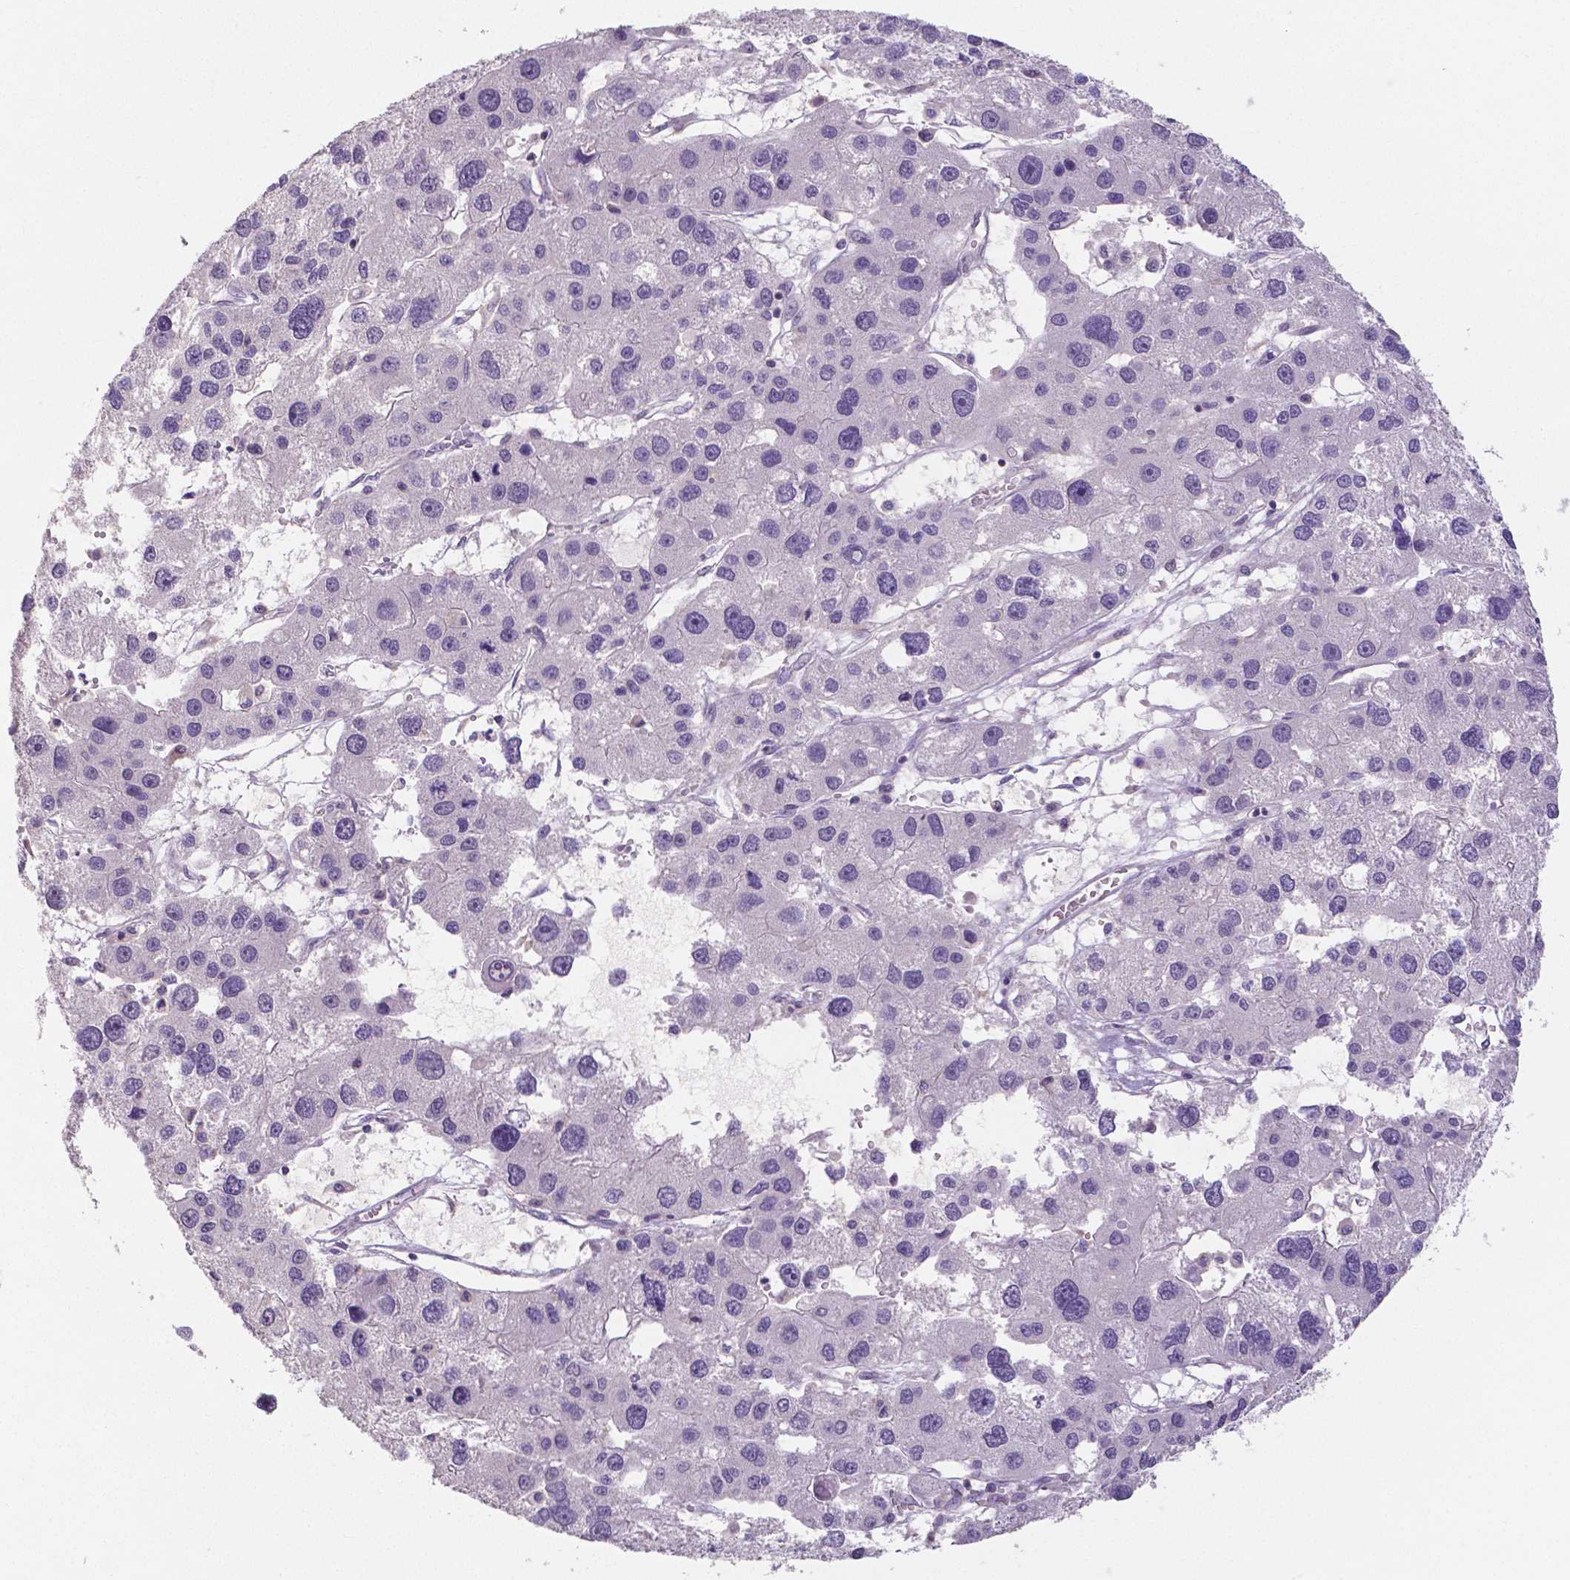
{"staining": {"intensity": "negative", "quantity": "none", "location": "none"}, "tissue": "liver cancer", "cell_type": "Tumor cells", "image_type": "cancer", "snomed": [{"axis": "morphology", "description": "Carcinoma, Hepatocellular, NOS"}, {"axis": "topography", "description": "Liver"}], "caption": "Immunohistochemical staining of liver cancer (hepatocellular carcinoma) reveals no significant positivity in tumor cells.", "gene": "CRMP1", "patient": {"sex": "male", "age": 73}}